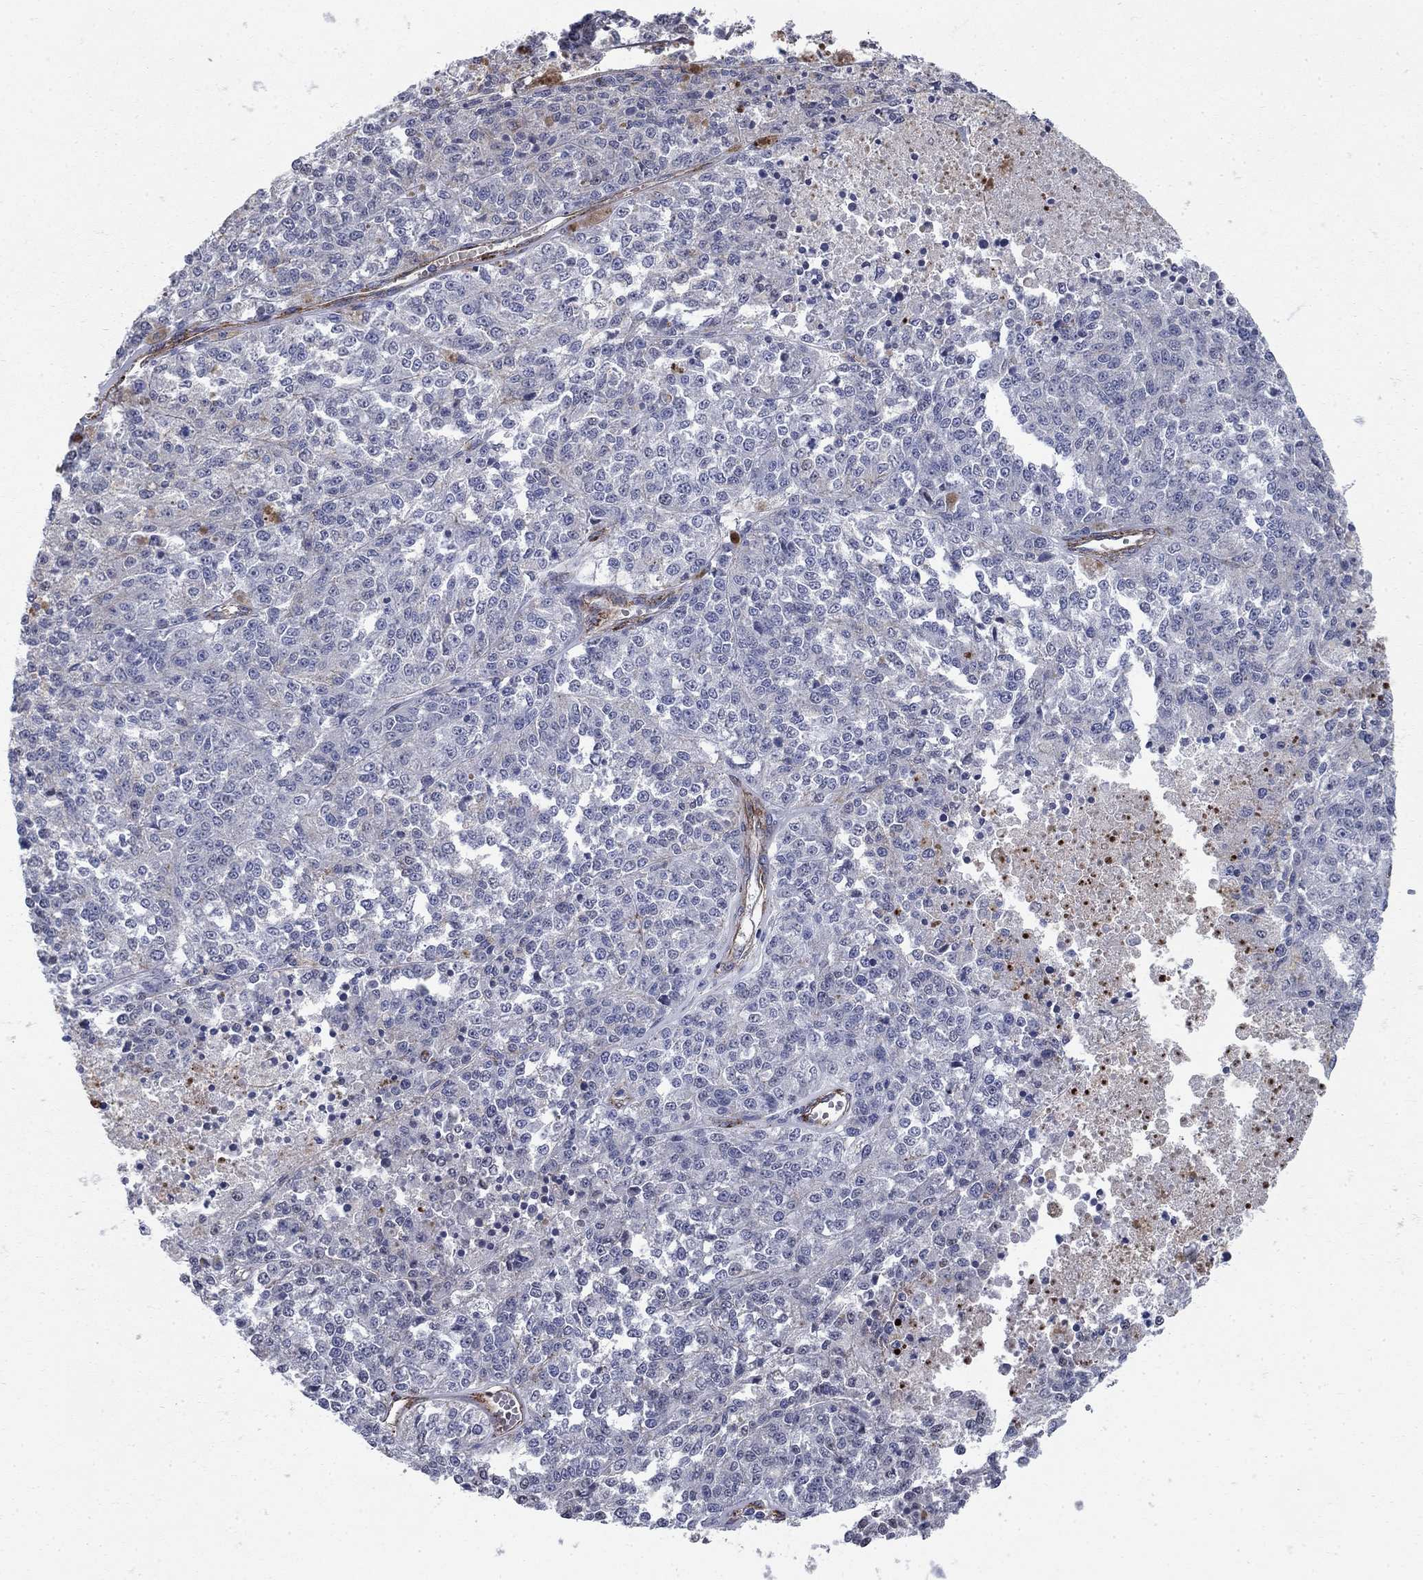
{"staining": {"intensity": "negative", "quantity": "none", "location": "none"}, "tissue": "melanoma", "cell_type": "Tumor cells", "image_type": "cancer", "snomed": [{"axis": "morphology", "description": "Malignant melanoma, Metastatic site"}, {"axis": "topography", "description": "Lymph node"}], "caption": "Tumor cells show no significant protein positivity in malignant melanoma (metastatic site).", "gene": "SEPTIN8", "patient": {"sex": "female", "age": 64}}